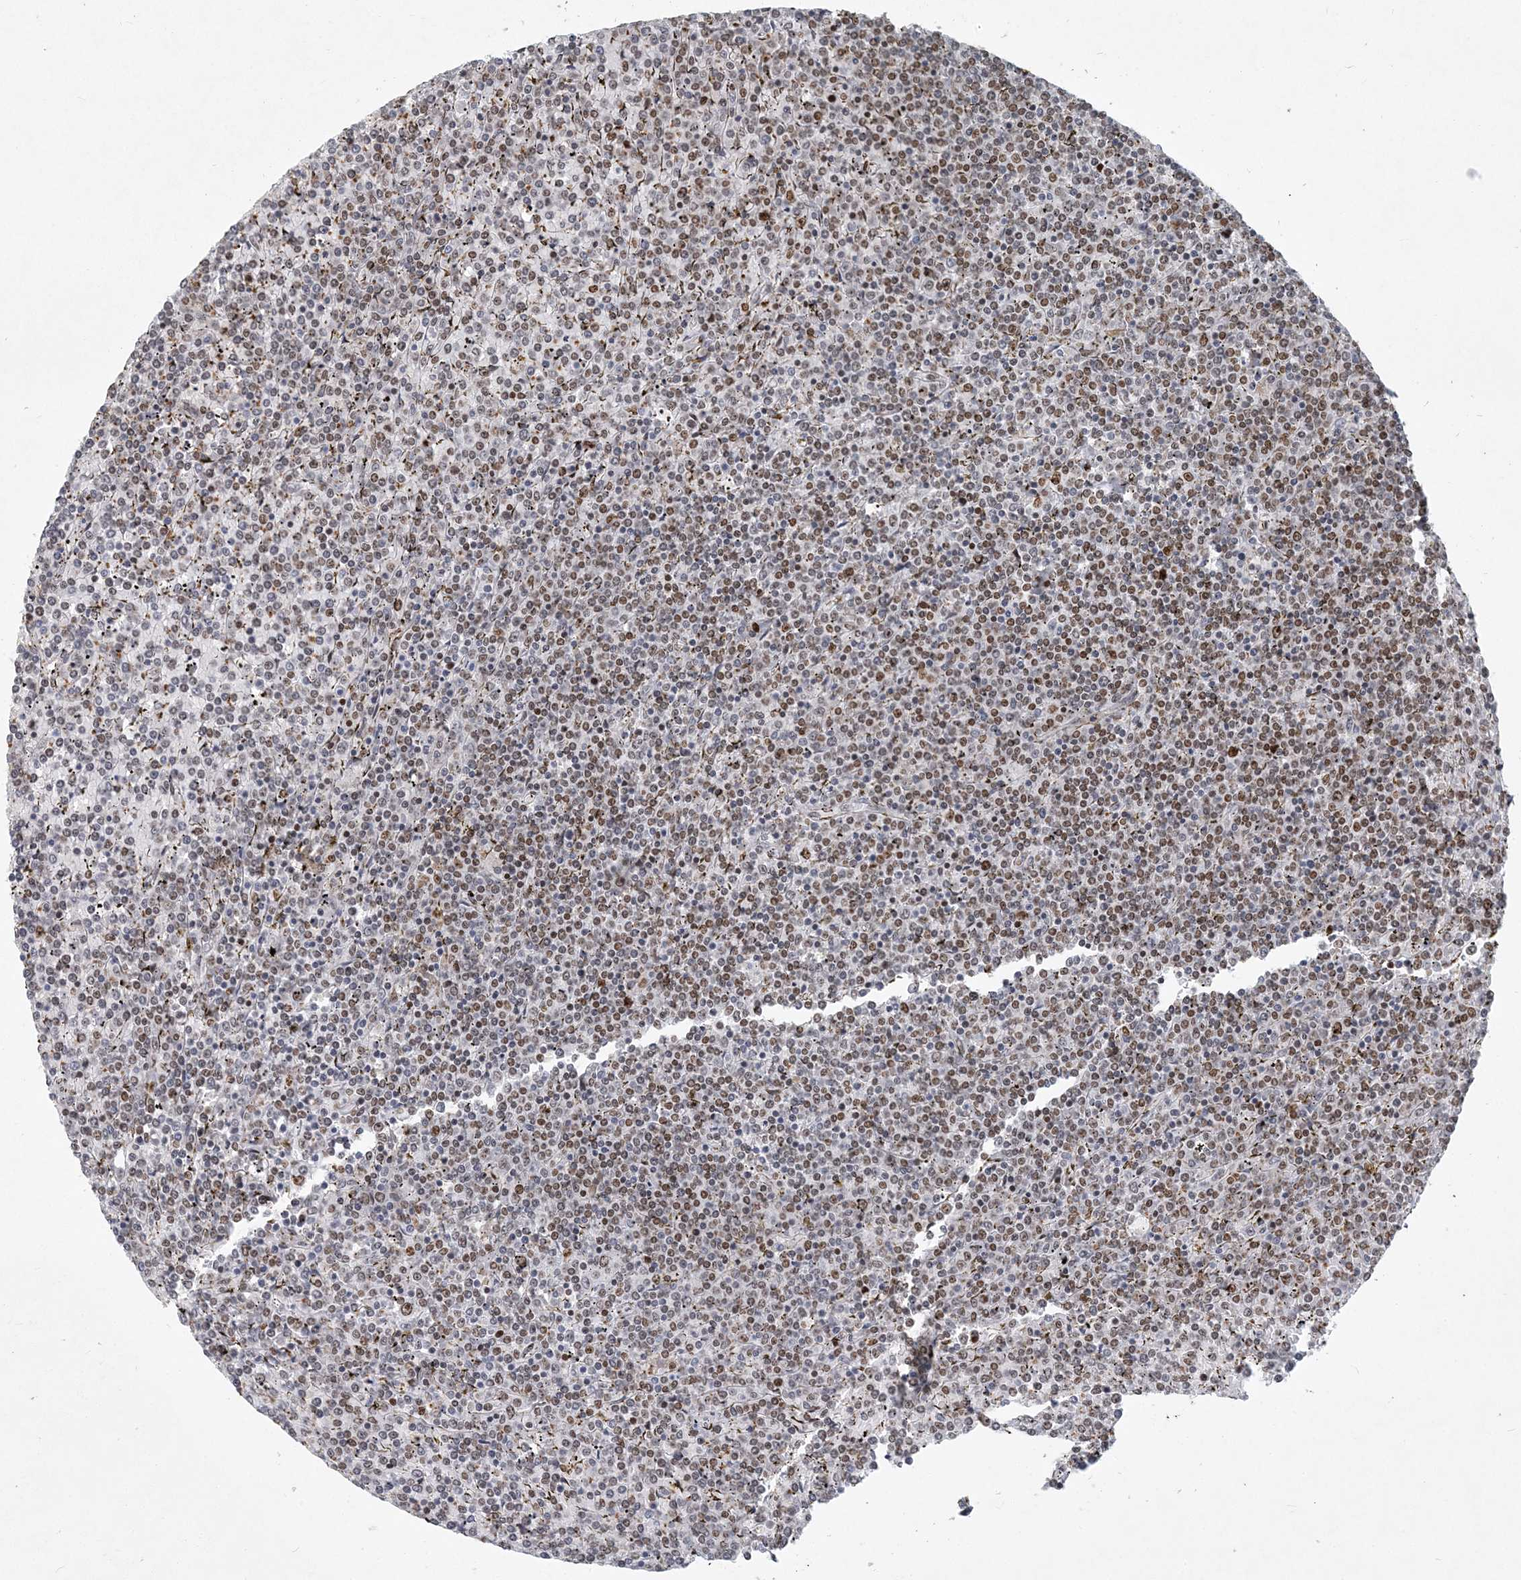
{"staining": {"intensity": "moderate", "quantity": ">75%", "location": "nuclear"}, "tissue": "lymphoma", "cell_type": "Tumor cells", "image_type": "cancer", "snomed": [{"axis": "morphology", "description": "Malignant lymphoma, non-Hodgkin's type, Low grade"}, {"axis": "topography", "description": "Spleen"}], "caption": "A brown stain labels moderate nuclear staining of a protein in human low-grade malignant lymphoma, non-Hodgkin's type tumor cells.", "gene": "BAZ1B", "patient": {"sex": "female", "age": 19}}